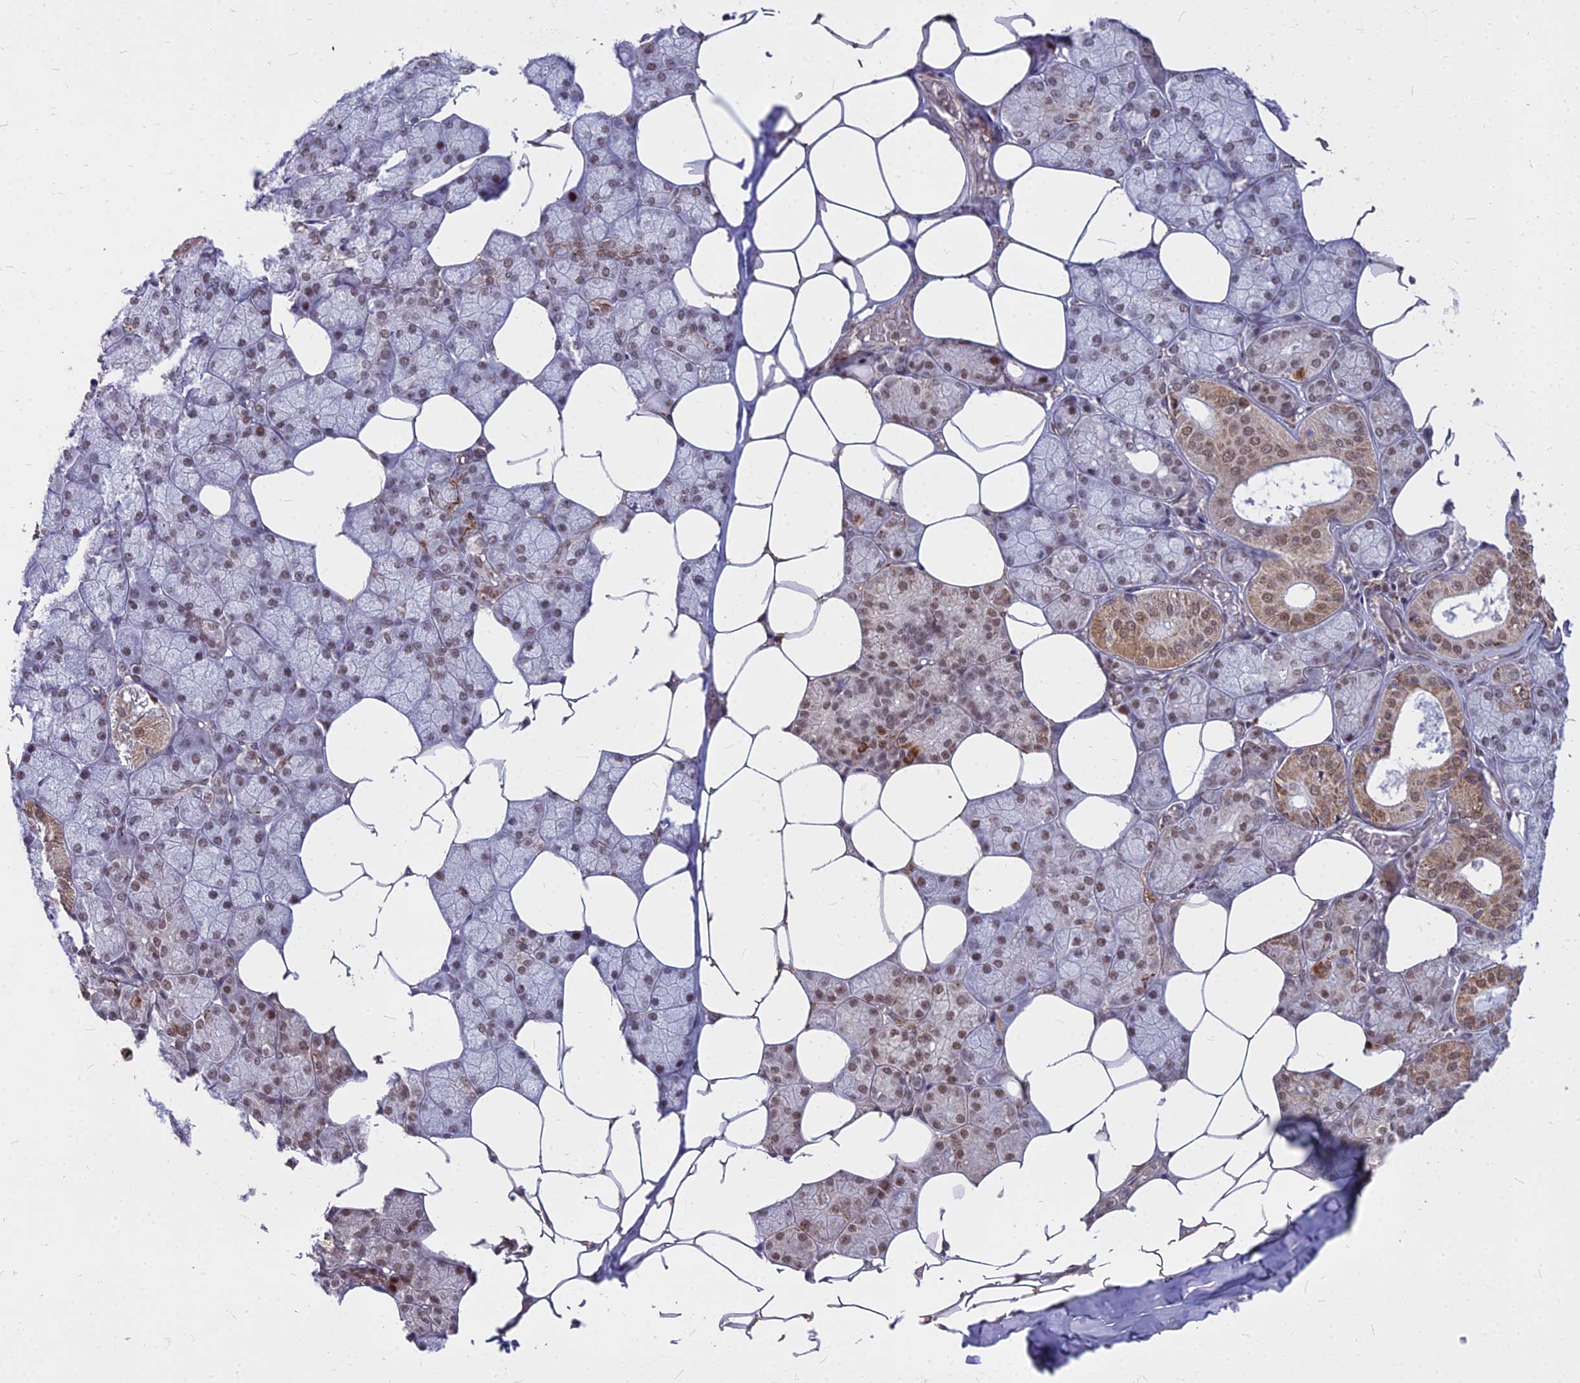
{"staining": {"intensity": "moderate", "quantity": ">75%", "location": "cytoplasmic/membranous,nuclear"}, "tissue": "salivary gland", "cell_type": "Glandular cells", "image_type": "normal", "snomed": [{"axis": "morphology", "description": "Normal tissue, NOS"}, {"axis": "topography", "description": "Salivary gland"}], "caption": "Moderate cytoplasmic/membranous,nuclear staining is appreciated in approximately >75% of glandular cells in benign salivary gland.", "gene": "ALG10B", "patient": {"sex": "male", "age": 62}}